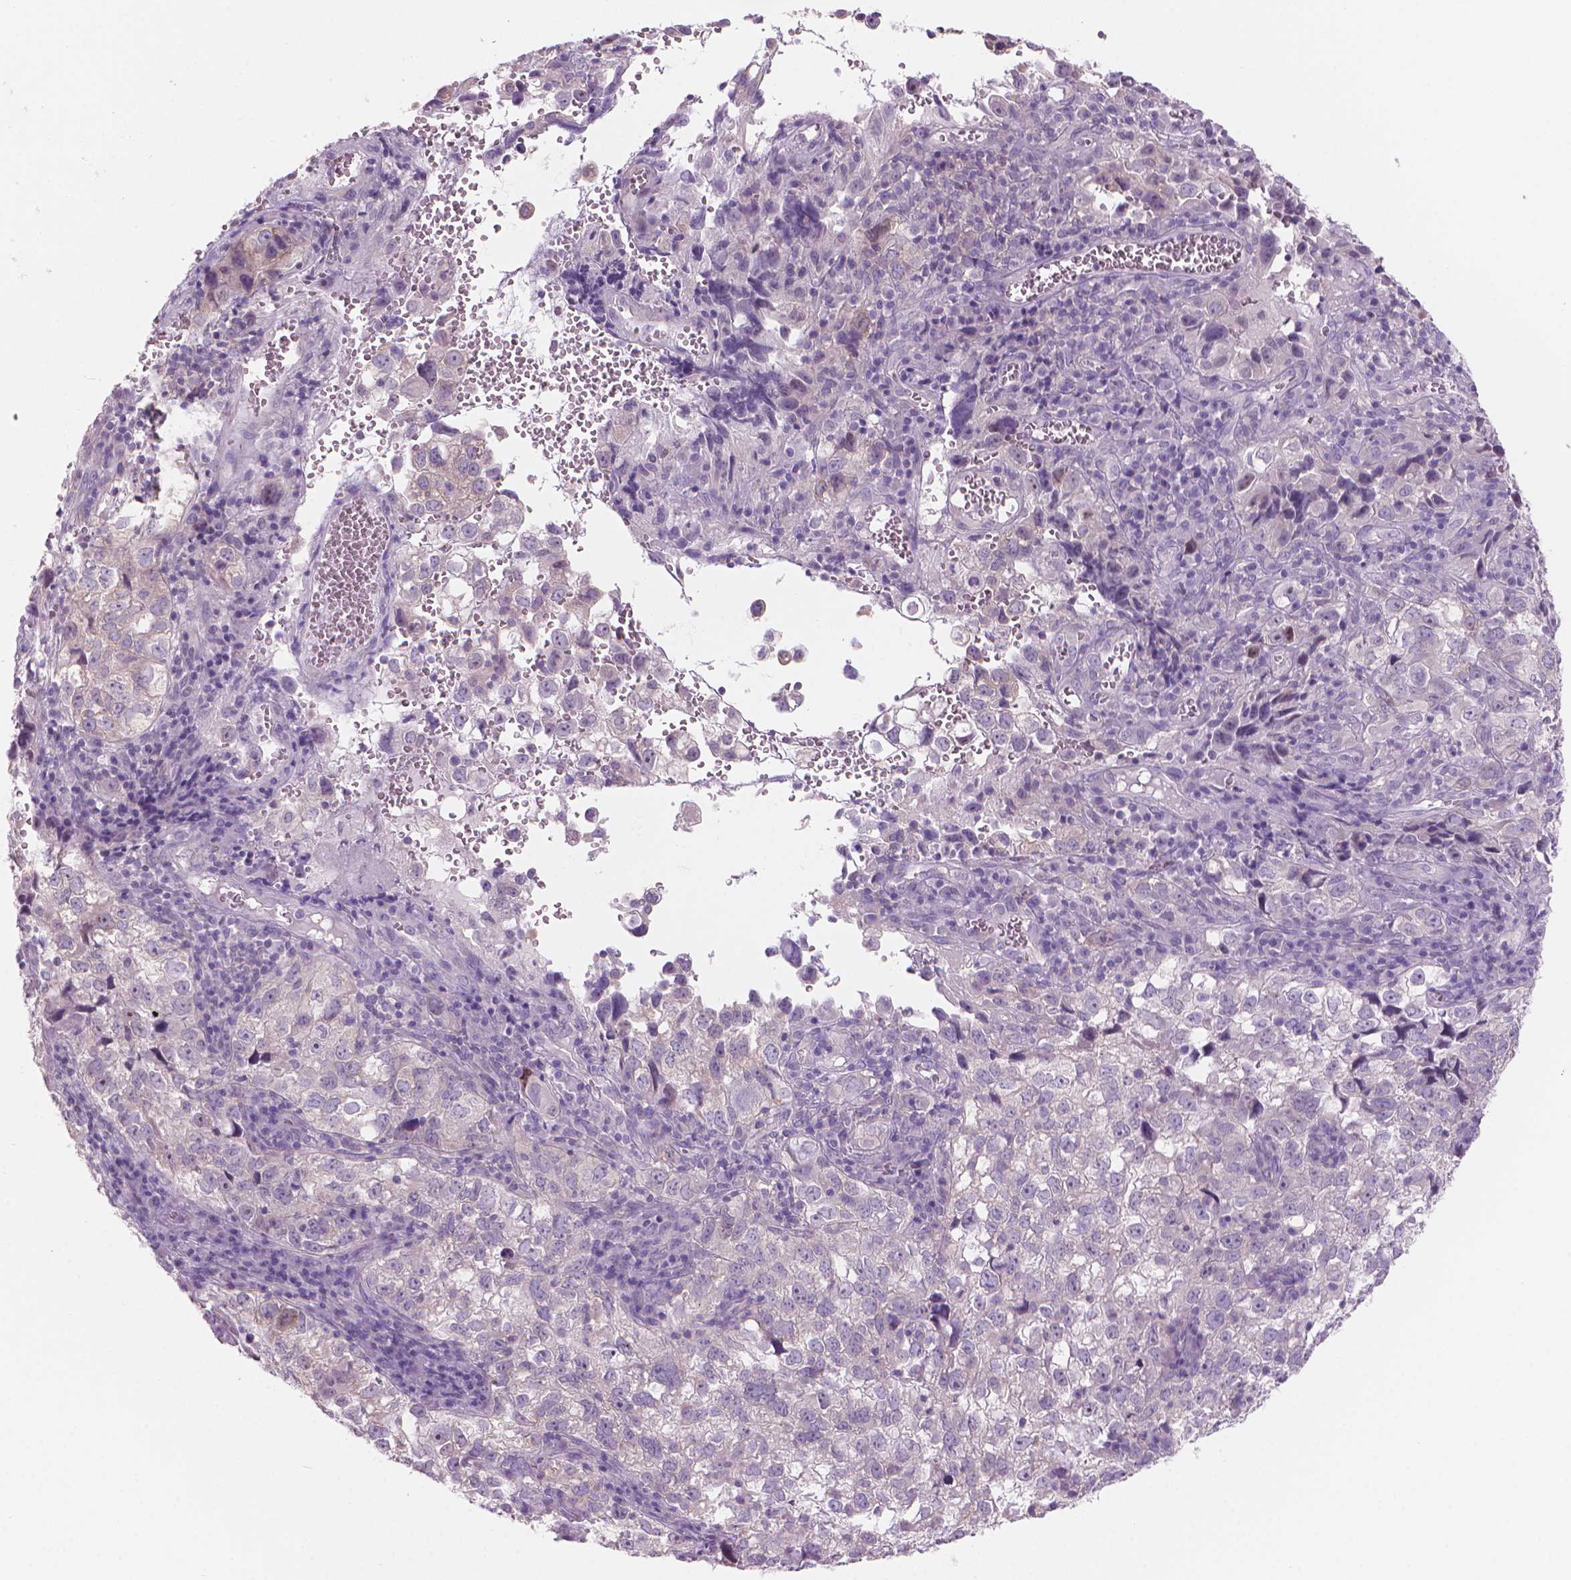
{"staining": {"intensity": "negative", "quantity": "none", "location": "none"}, "tissue": "cervical cancer", "cell_type": "Tumor cells", "image_type": "cancer", "snomed": [{"axis": "morphology", "description": "Squamous cell carcinoma, NOS"}, {"axis": "topography", "description": "Cervix"}], "caption": "IHC photomicrograph of neoplastic tissue: human cervical cancer stained with DAB (3,3'-diaminobenzidine) shows no significant protein expression in tumor cells.", "gene": "ENSG00000187186", "patient": {"sex": "female", "age": 55}}